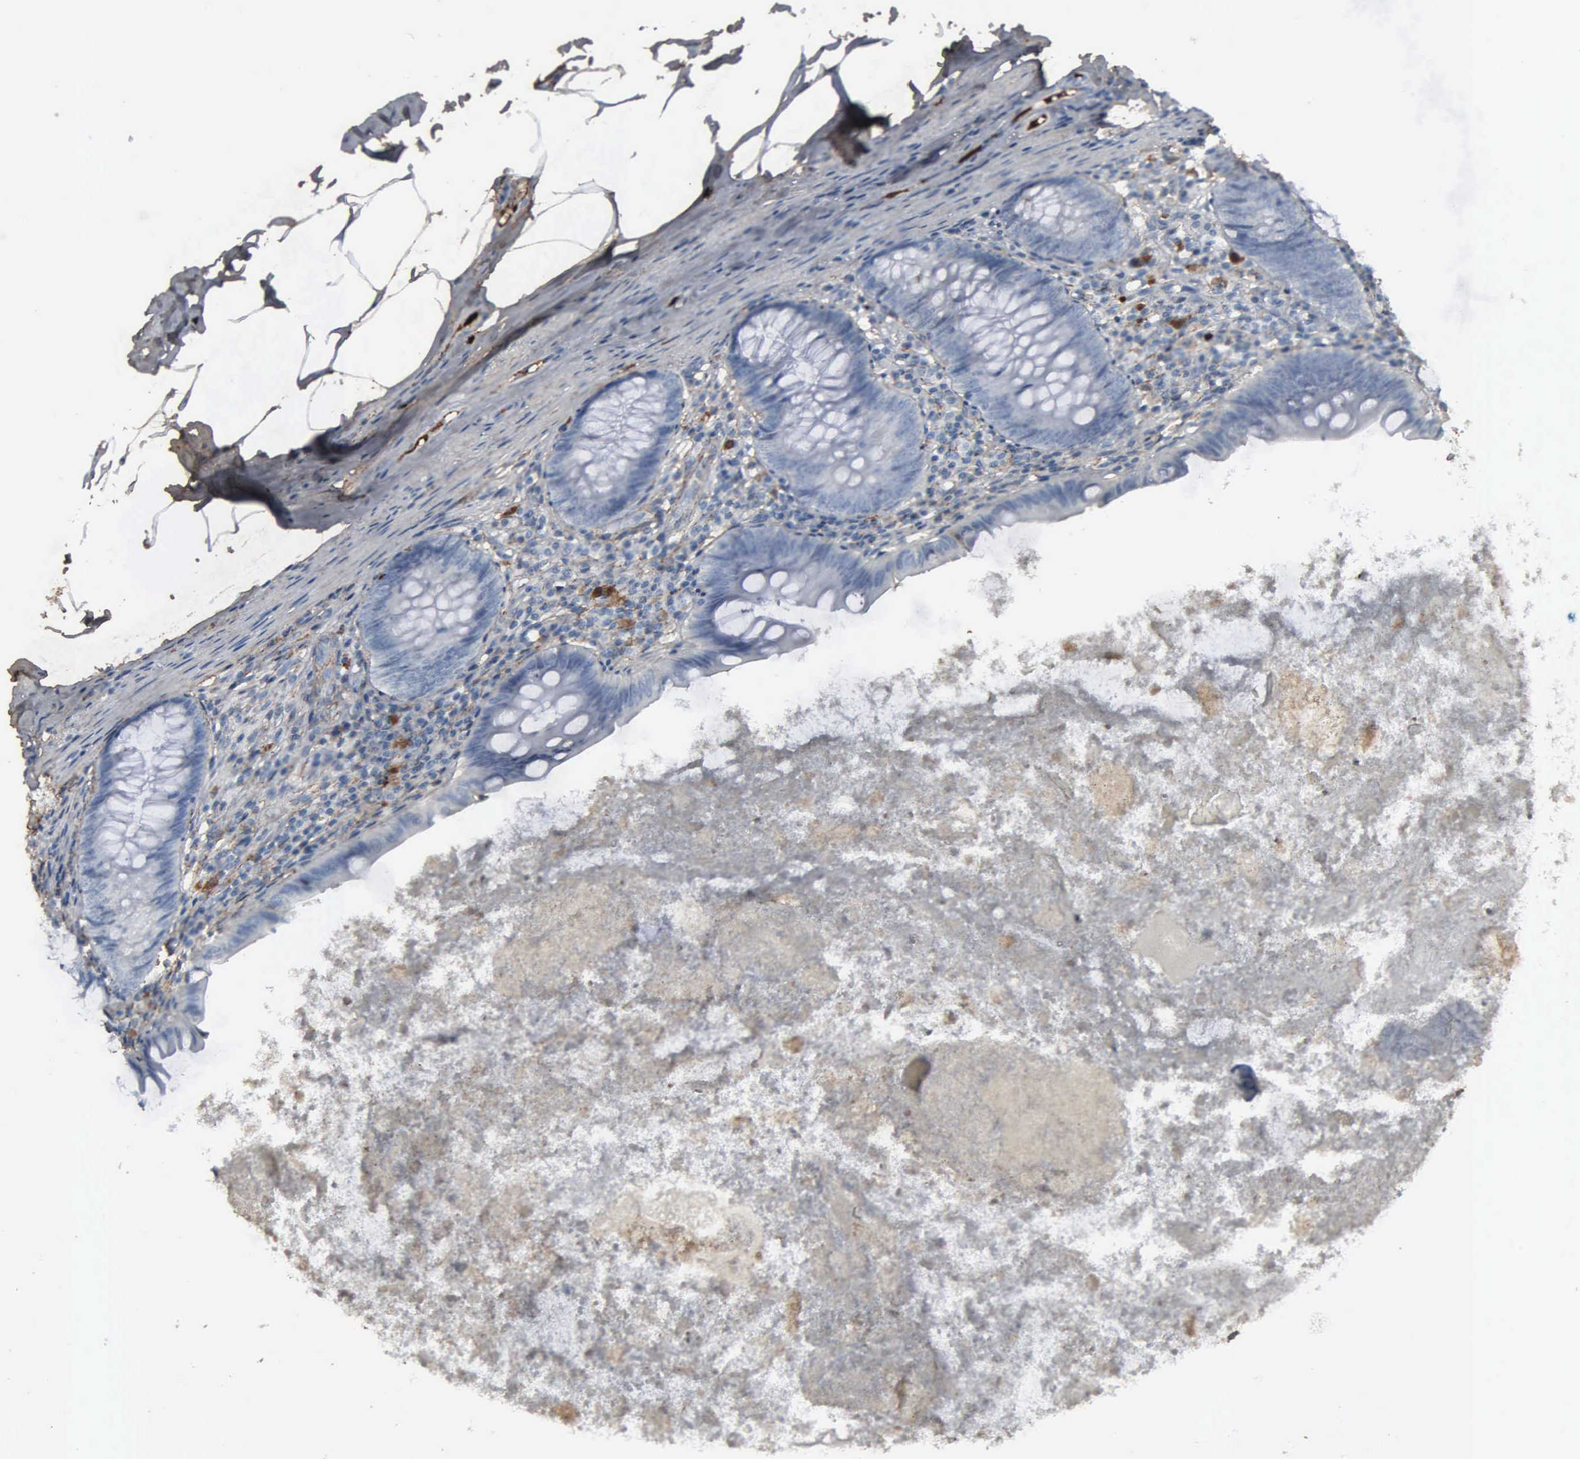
{"staining": {"intensity": "negative", "quantity": "none", "location": "none"}, "tissue": "appendix", "cell_type": "Glandular cells", "image_type": "normal", "snomed": [{"axis": "morphology", "description": "Normal tissue, NOS"}, {"axis": "topography", "description": "Appendix"}], "caption": "The histopathology image shows no staining of glandular cells in unremarkable appendix. (Immunohistochemistry (ihc), brightfield microscopy, high magnification).", "gene": "FN1", "patient": {"sex": "female", "age": 82}}